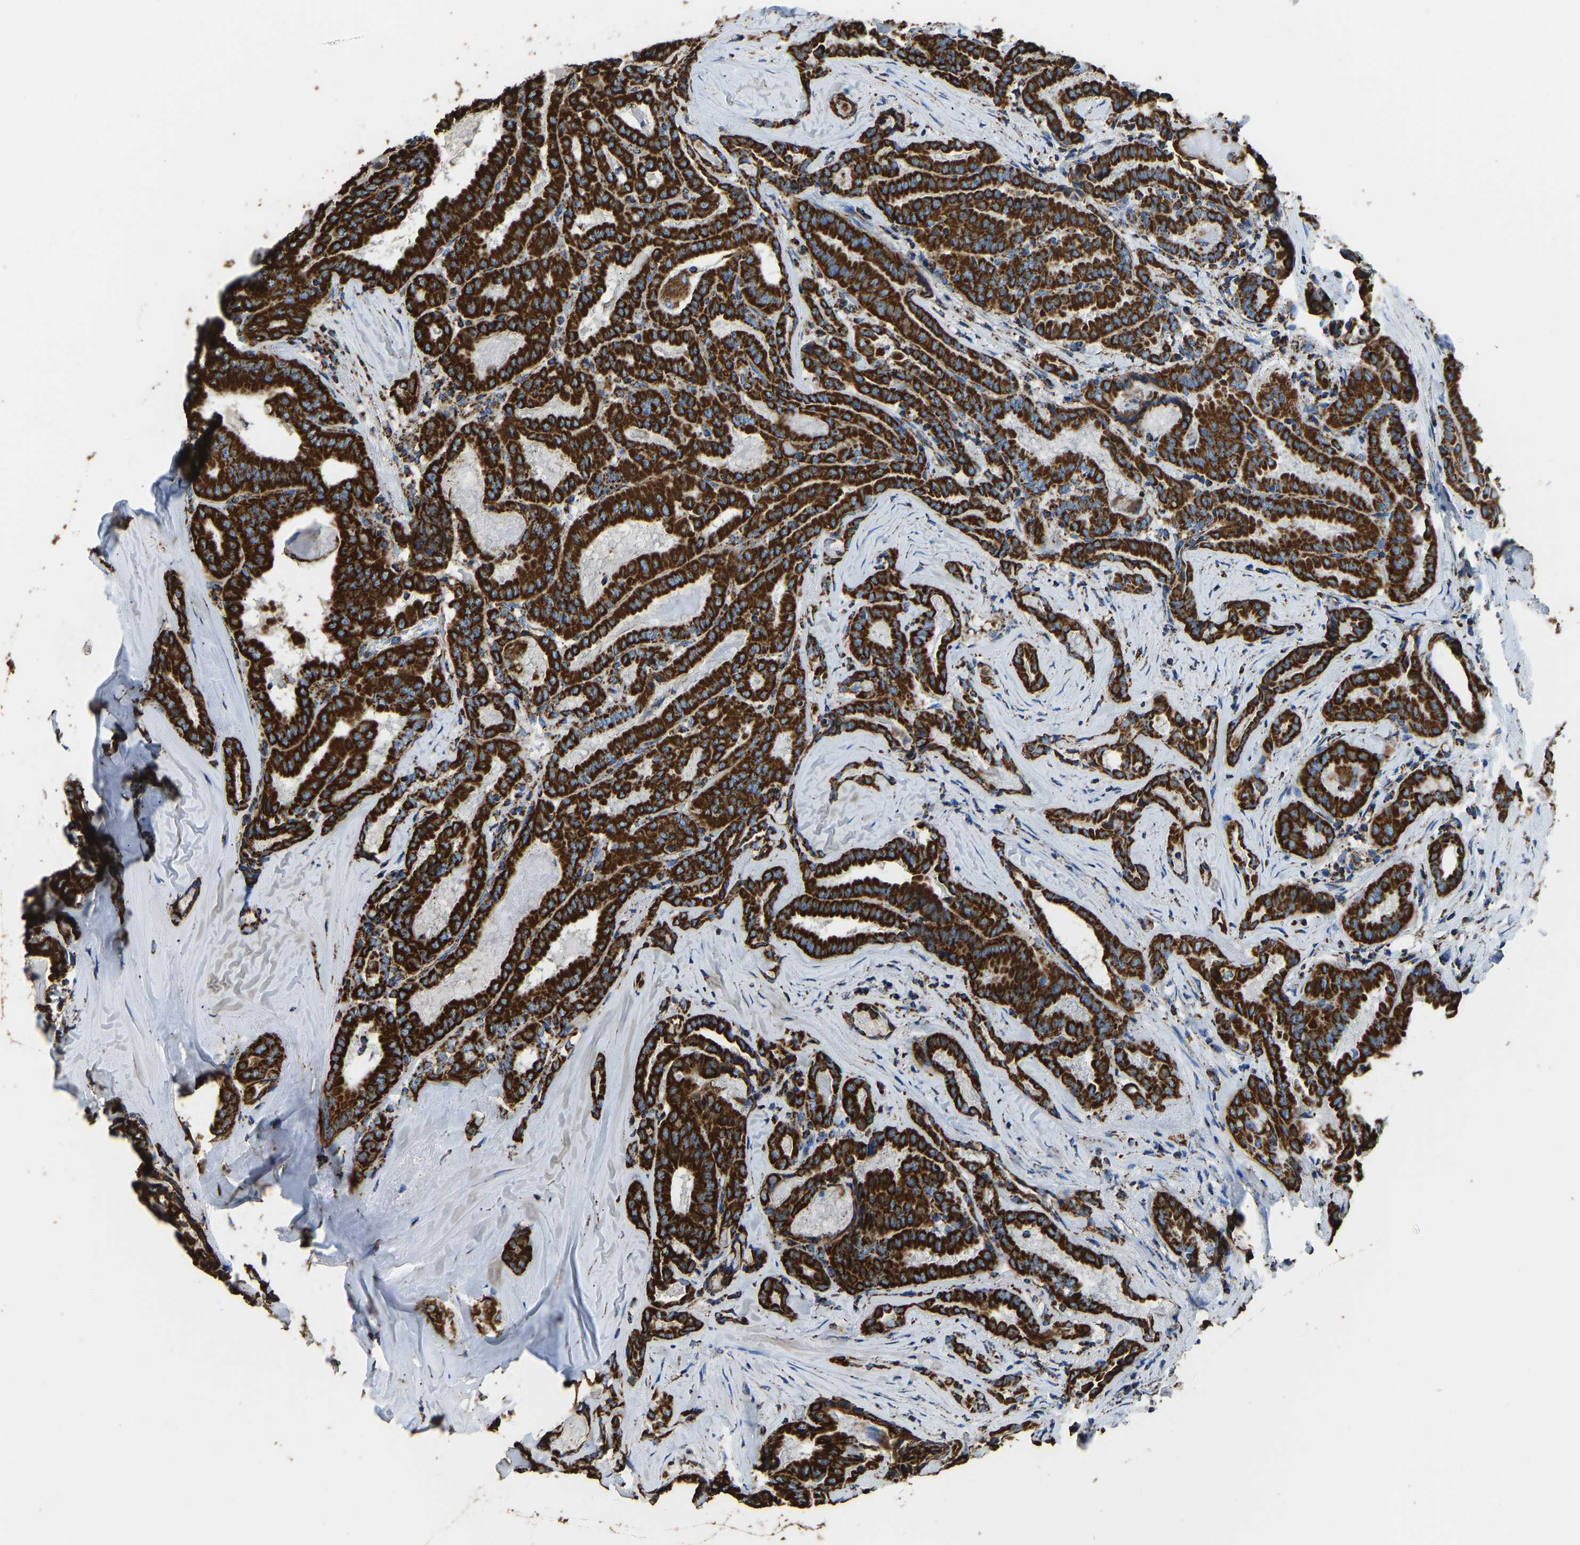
{"staining": {"intensity": "strong", "quantity": ">75%", "location": "cytoplasmic/membranous"}, "tissue": "thyroid cancer", "cell_type": "Tumor cells", "image_type": "cancer", "snomed": [{"axis": "morphology", "description": "Papillary adenocarcinoma, NOS"}, {"axis": "topography", "description": "Thyroid gland"}], "caption": "The histopathology image demonstrates immunohistochemical staining of papillary adenocarcinoma (thyroid). There is strong cytoplasmic/membranous expression is seen in approximately >75% of tumor cells.", "gene": "IRX6", "patient": {"sex": "female", "age": 42}}